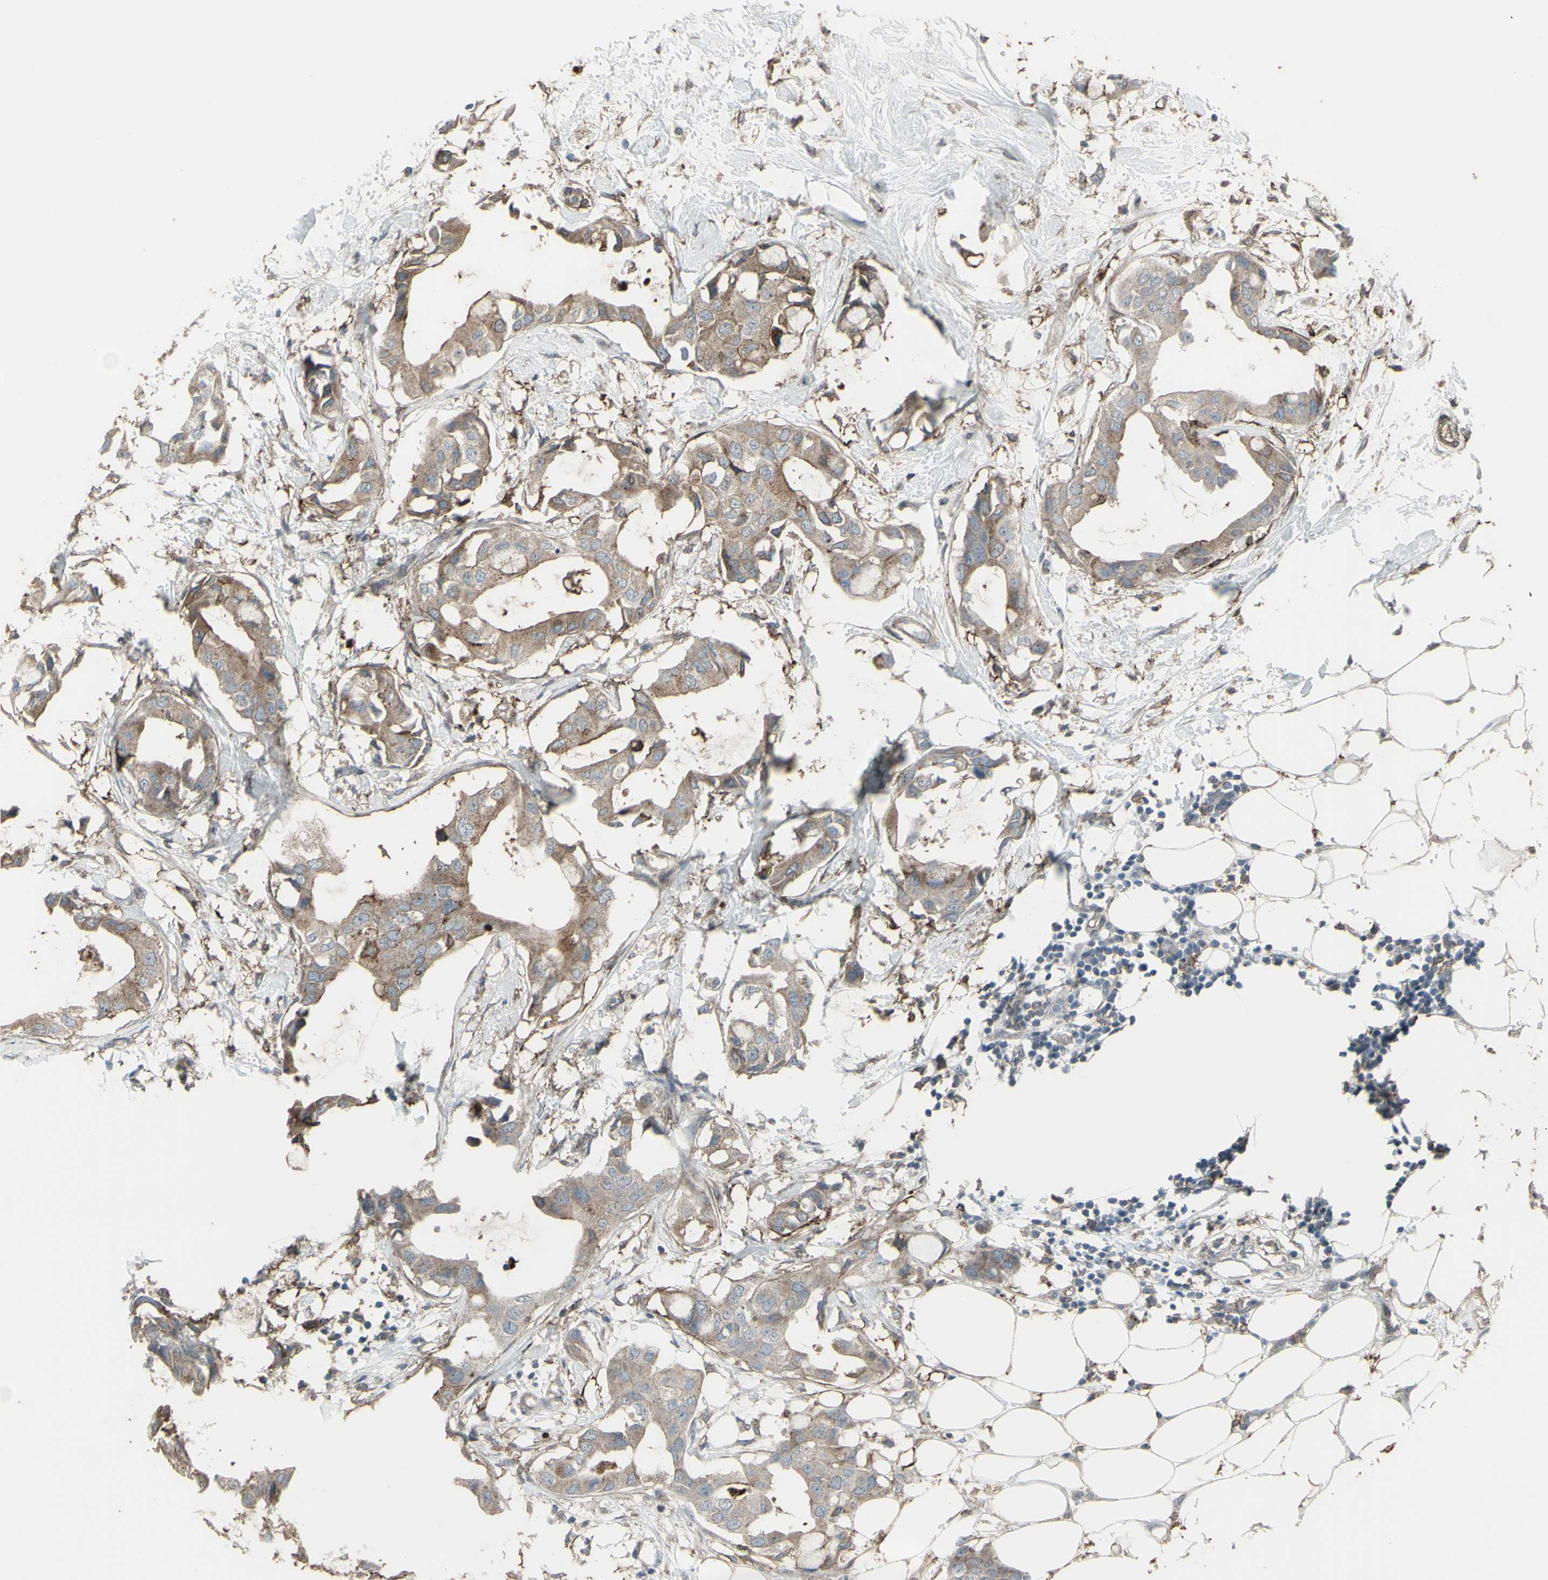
{"staining": {"intensity": "moderate", "quantity": "25%-75%", "location": "cytoplasmic/membranous"}, "tissue": "breast cancer", "cell_type": "Tumor cells", "image_type": "cancer", "snomed": [{"axis": "morphology", "description": "Duct carcinoma"}, {"axis": "topography", "description": "Breast"}], "caption": "An image of human intraductal carcinoma (breast) stained for a protein exhibits moderate cytoplasmic/membranous brown staining in tumor cells.", "gene": "SMO", "patient": {"sex": "female", "age": 40}}